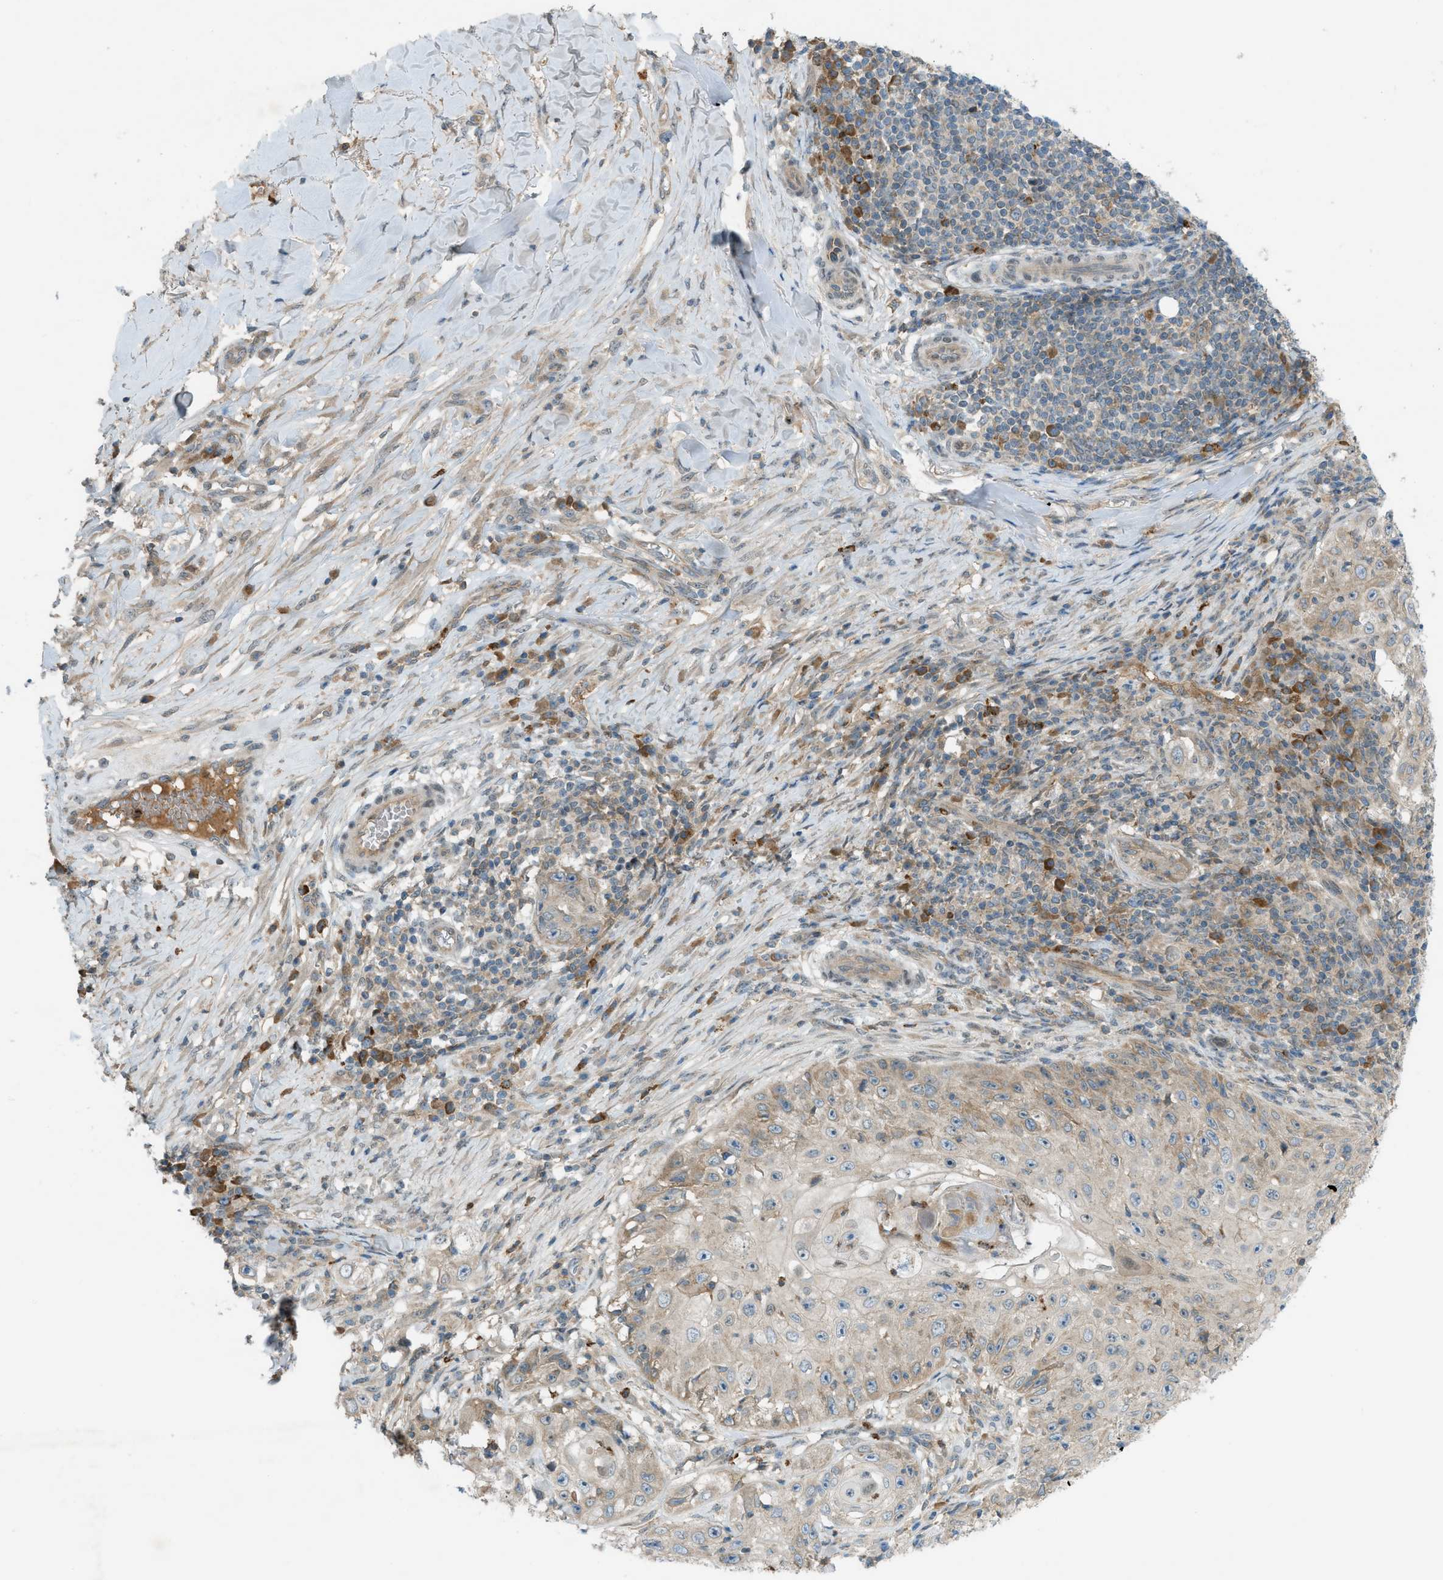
{"staining": {"intensity": "weak", "quantity": ">75%", "location": "cytoplasmic/membranous"}, "tissue": "skin cancer", "cell_type": "Tumor cells", "image_type": "cancer", "snomed": [{"axis": "morphology", "description": "Squamous cell carcinoma, NOS"}, {"axis": "topography", "description": "Skin"}], "caption": "Immunohistochemistry staining of skin squamous cell carcinoma, which displays low levels of weak cytoplasmic/membranous staining in approximately >75% of tumor cells indicating weak cytoplasmic/membranous protein staining. The staining was performed using DAB (brown) for protein detection and nuclei were counterstained in hematoxylin (blue).", "gene": "DYRK1A", "patient": {"sex": "male", "age": 86}}